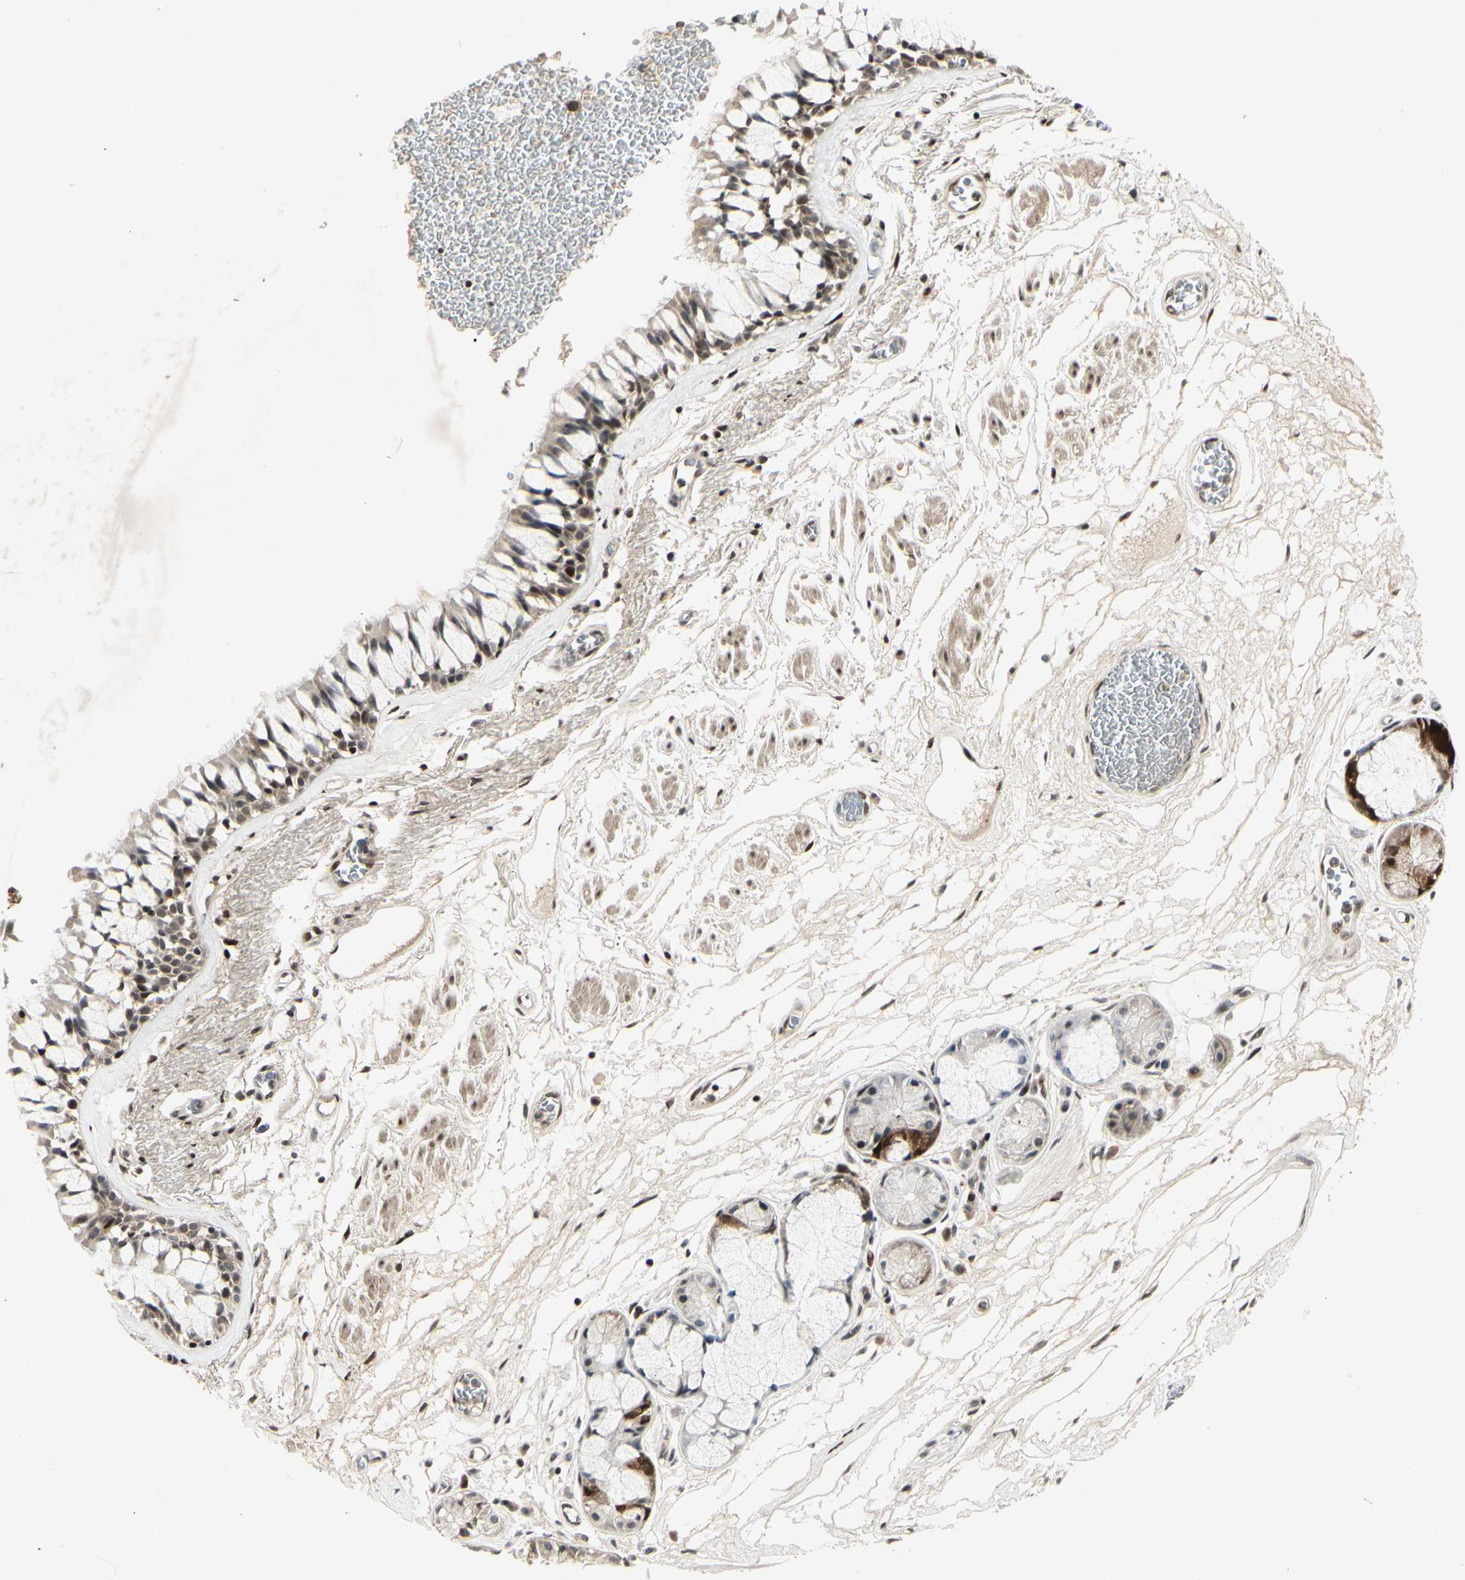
{"staining": {"intensity": "moderate", "quantity": ">75%", "location": "nuclear"}, "tissue": "bronchus", "cell_type": "Respiratory epithelial cells", "image_type": "normal", "snomed": [{"axis": "morphology", "description": "Normal tissue, NOS"}, {"axis": "topography", "description": "Bronchus"}], "caption": "Protein analysis of unremarkable bronchus reveals moderate nuclear positivity in about >75% of respiratory epithelial cells. Immunohistochemistry (ihc) stains the protein of interest in brown and the nuclei are stained blue.", "gene": "FOXJ2", "patient": {"sex": "male", "age": 66}}